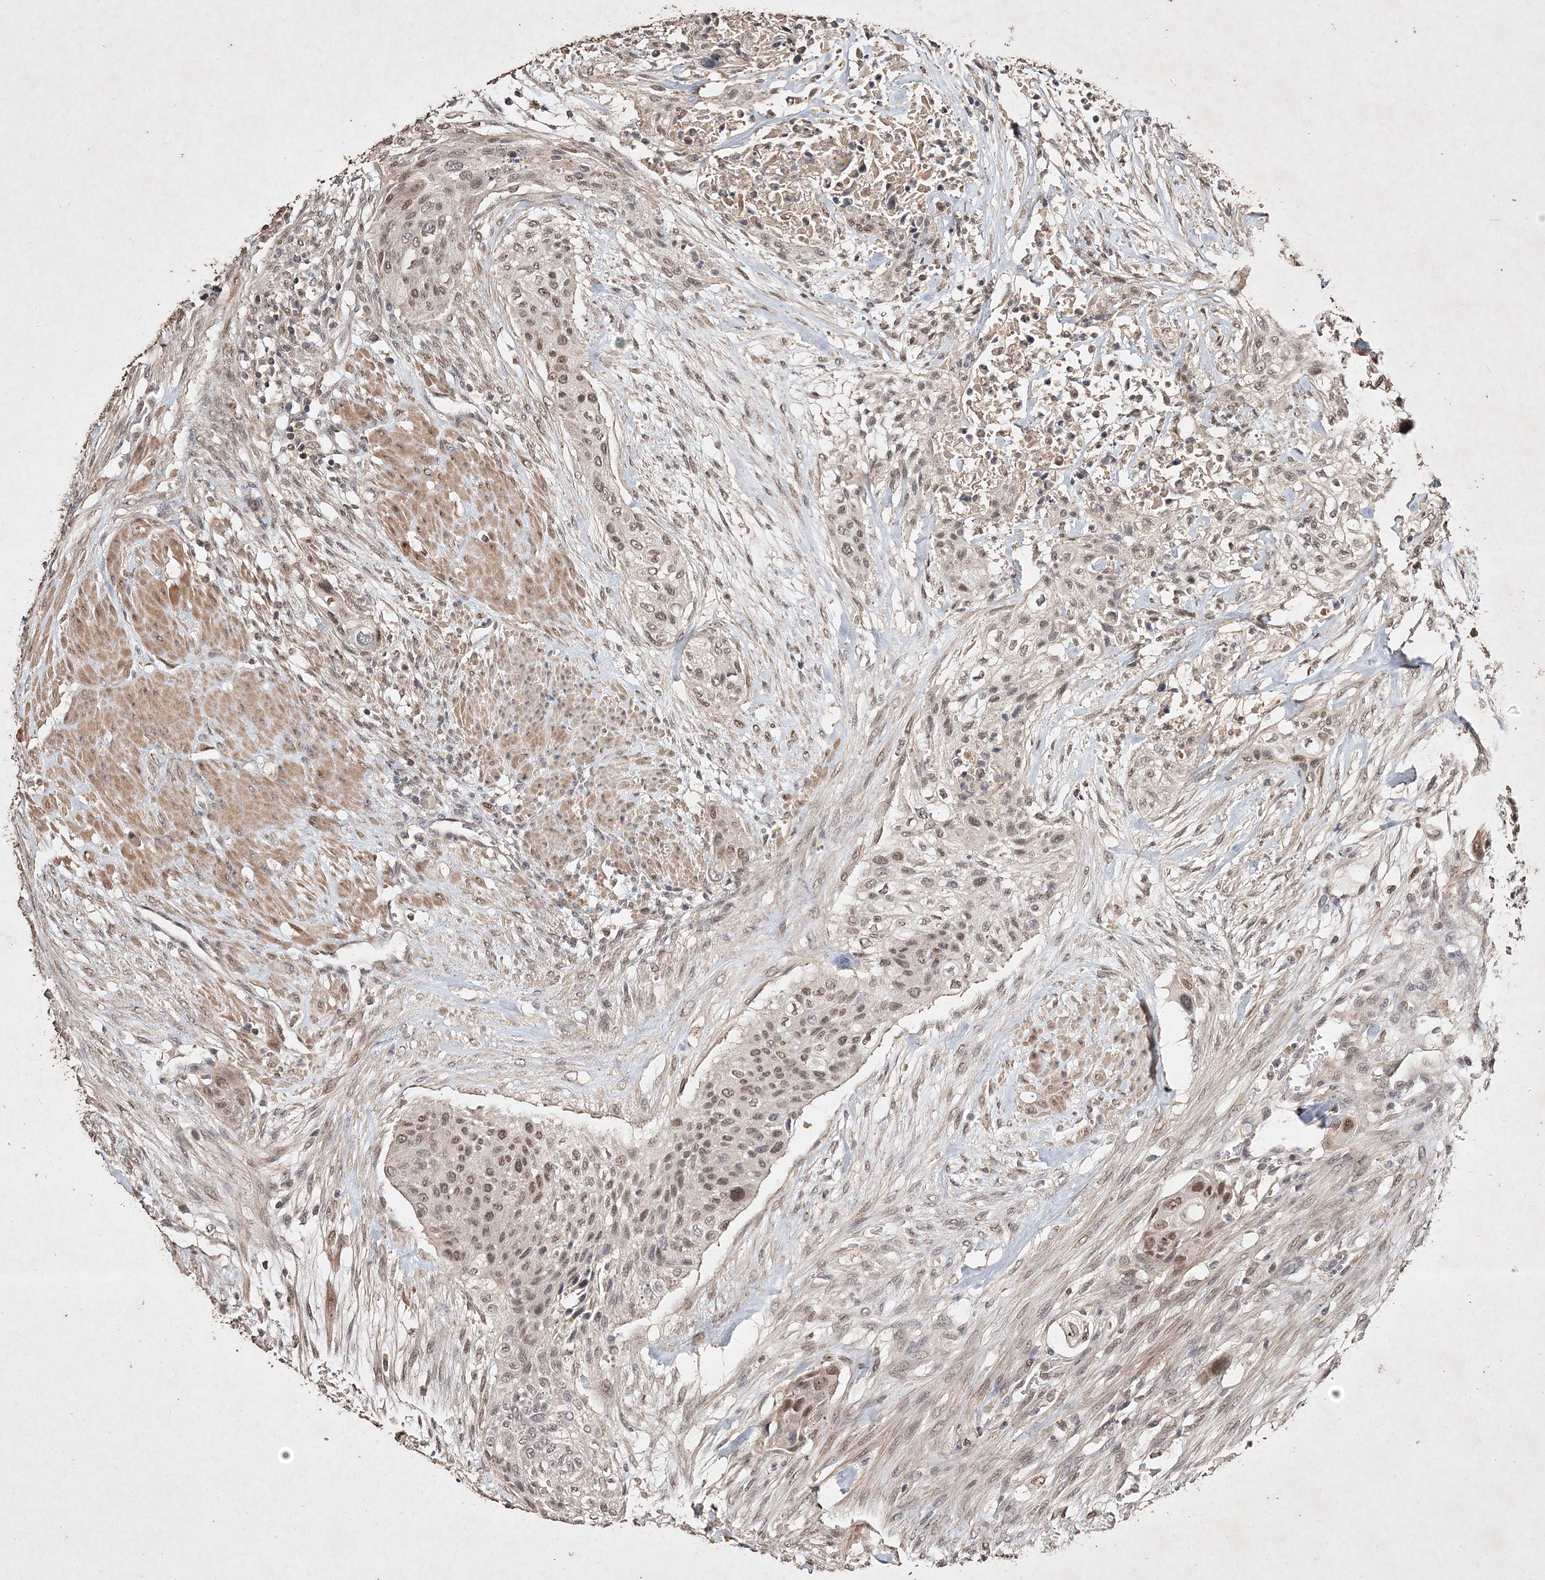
{"staining": {"intensity": "moderate", "quantity": ">75%", "location": "nuclear"}, "tissue": "urothelial cancer", "cell_type": "Tumor cells", "image_type": "cancer", "snomed": [{"axis": "morphology", "description": "Urothelial carcinoma, High grade"}, {"axis": "topography", "description": "Urinary bladder"}], "caption": "A histopathology image showing moderate nuclear positivity in approximately >75% of tumor cells in high-grade urothelial carcinoma, as visualized by brown immunohistochemical staining.", "gene": "C3orf38", "patient": {"sex": "male", "age": 35}}